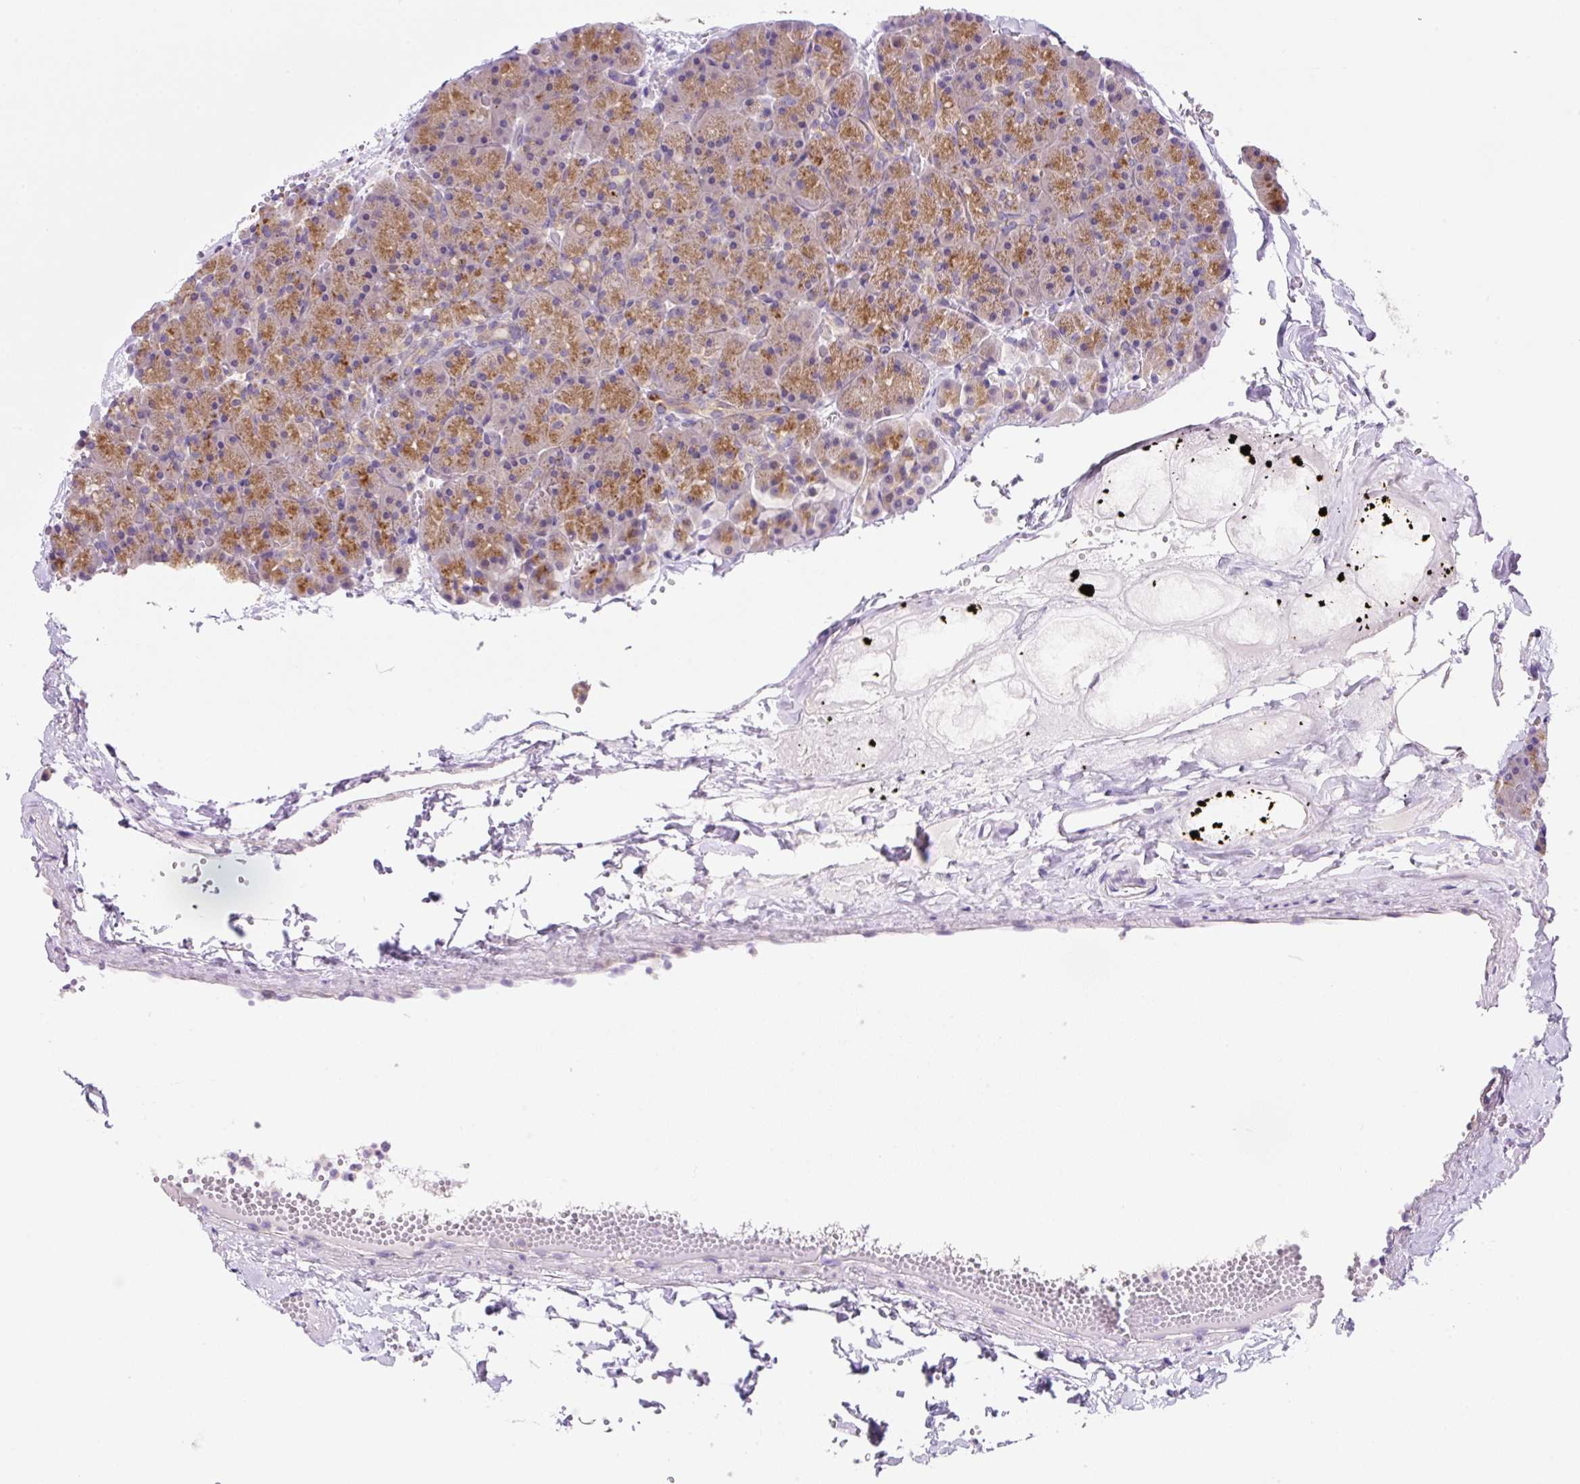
{"staining": {"intensity": "moderate", "quantity": "25%-75%", "location": "cytoplasmic/membranous"}, "tissue": "pancreas", "cell_type": "Exocrine glandular cells", "image_type": "normal", "snomed": [{"axis": "morphology", "description": "Normal tissue, NOS"}, {"axis": "topography", "description": "Pancreas"}], "caption": "Protein analysis of normal pancreas demonstrates moderate cytoplasmic/membranous staining in approximately 25%-75% of exocrine glandular cells. (DAB IHC, brown staining for protein, blue staining for nuclei).", "gene": "CEBPZOS", "patient": {"sex": "male", "age": 36}}